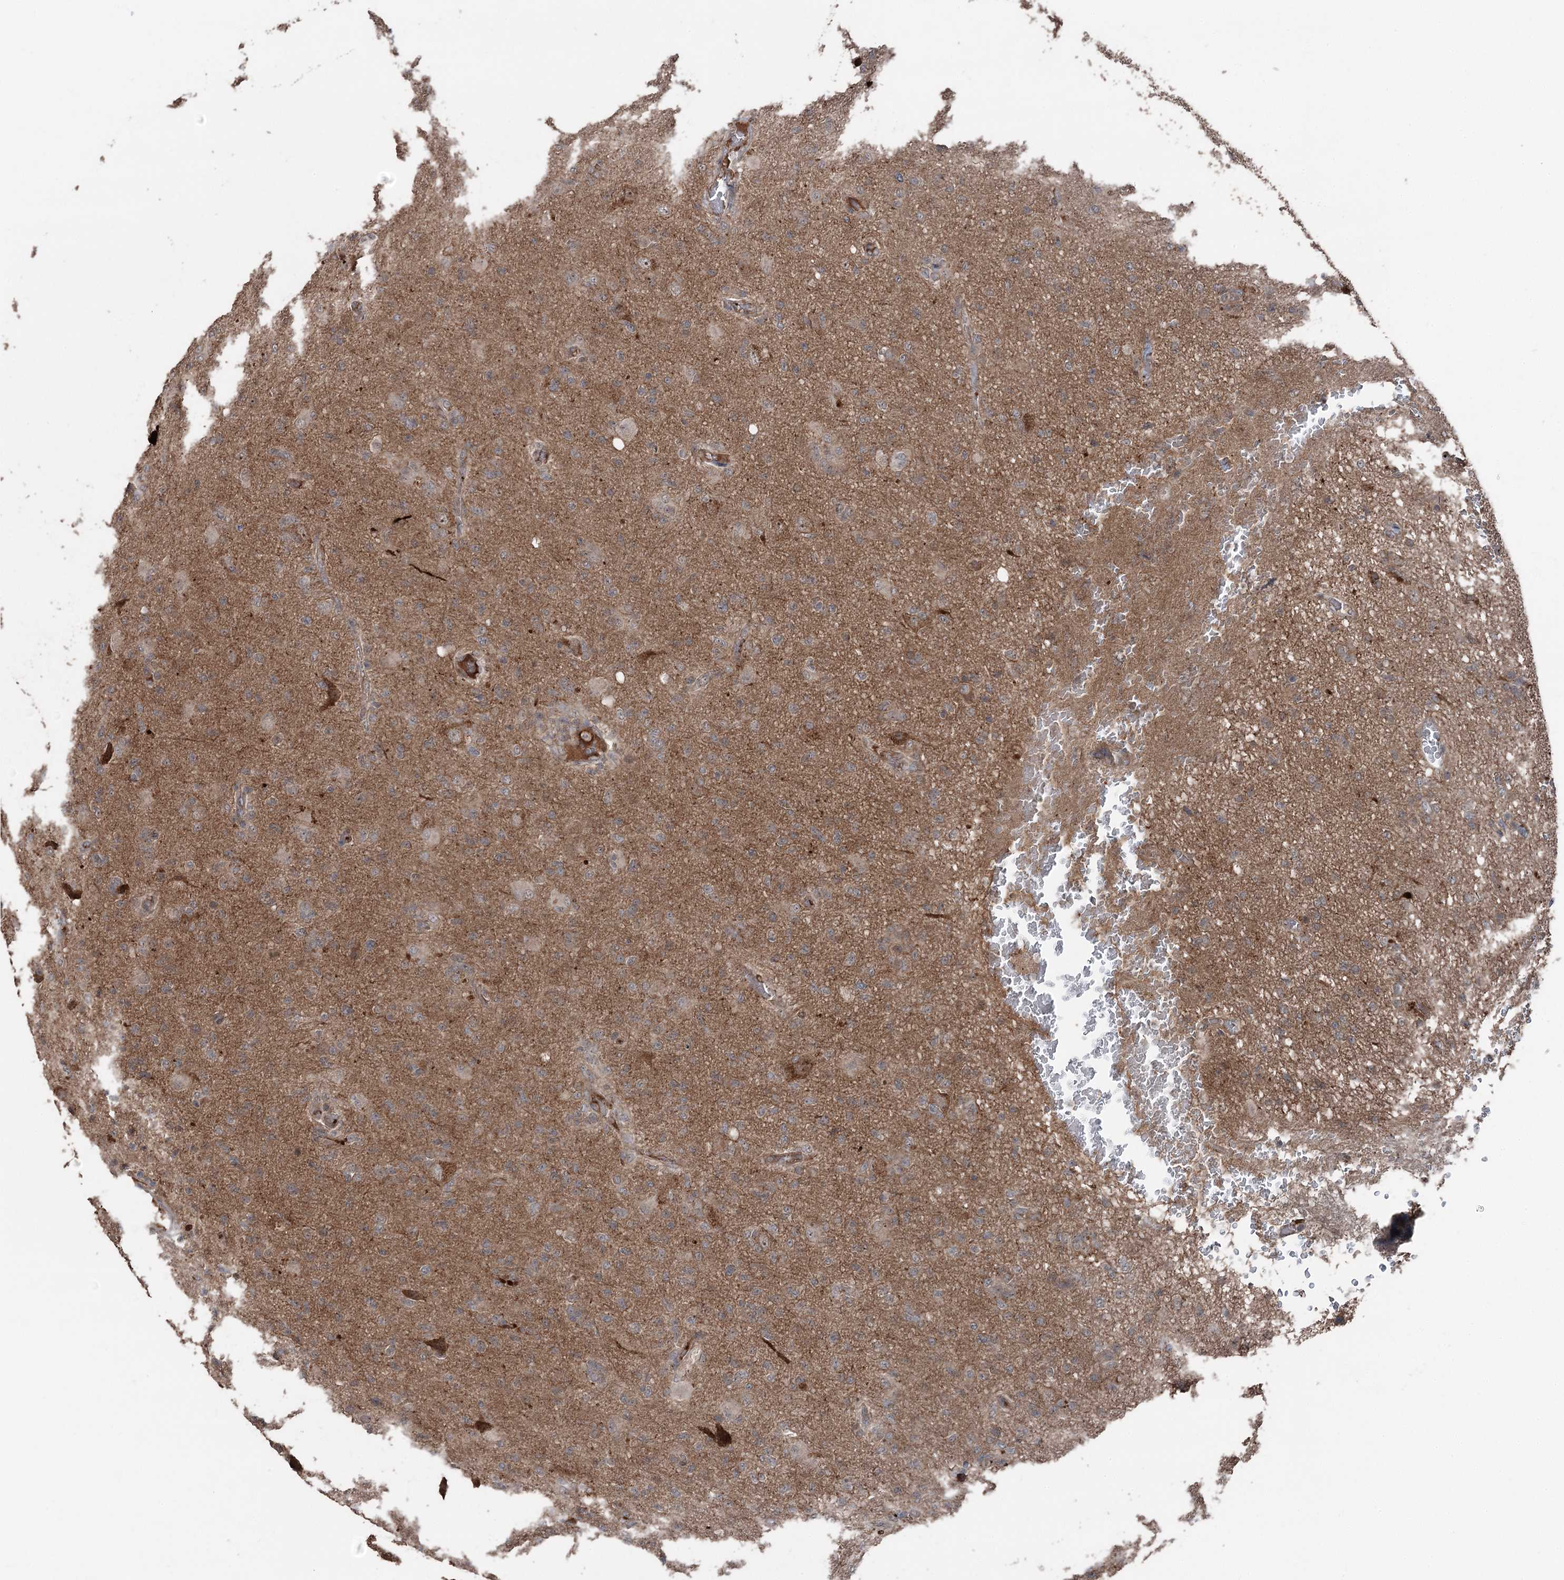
{"staining": {"intensity": "negative", "quantity": "none", "location": "none"}, "tissue": "glioma", "cell_type": "Tumor cells", "image_type": "cancer", "snomed": [{"axis": "morphology", "description": "Glioma, malignant, High grade"}, {"axis": "topography", "description": "Brain"}], "caption": "Tumor cells show no significant protein expression in malignant glioma (high-grade). The staining is performed using DAB brown chromogen with nuclei counter-stained in using hematoxylin.", "gene": "MAPK8IP2", "patient": {"sex": "female", "age": 57}}